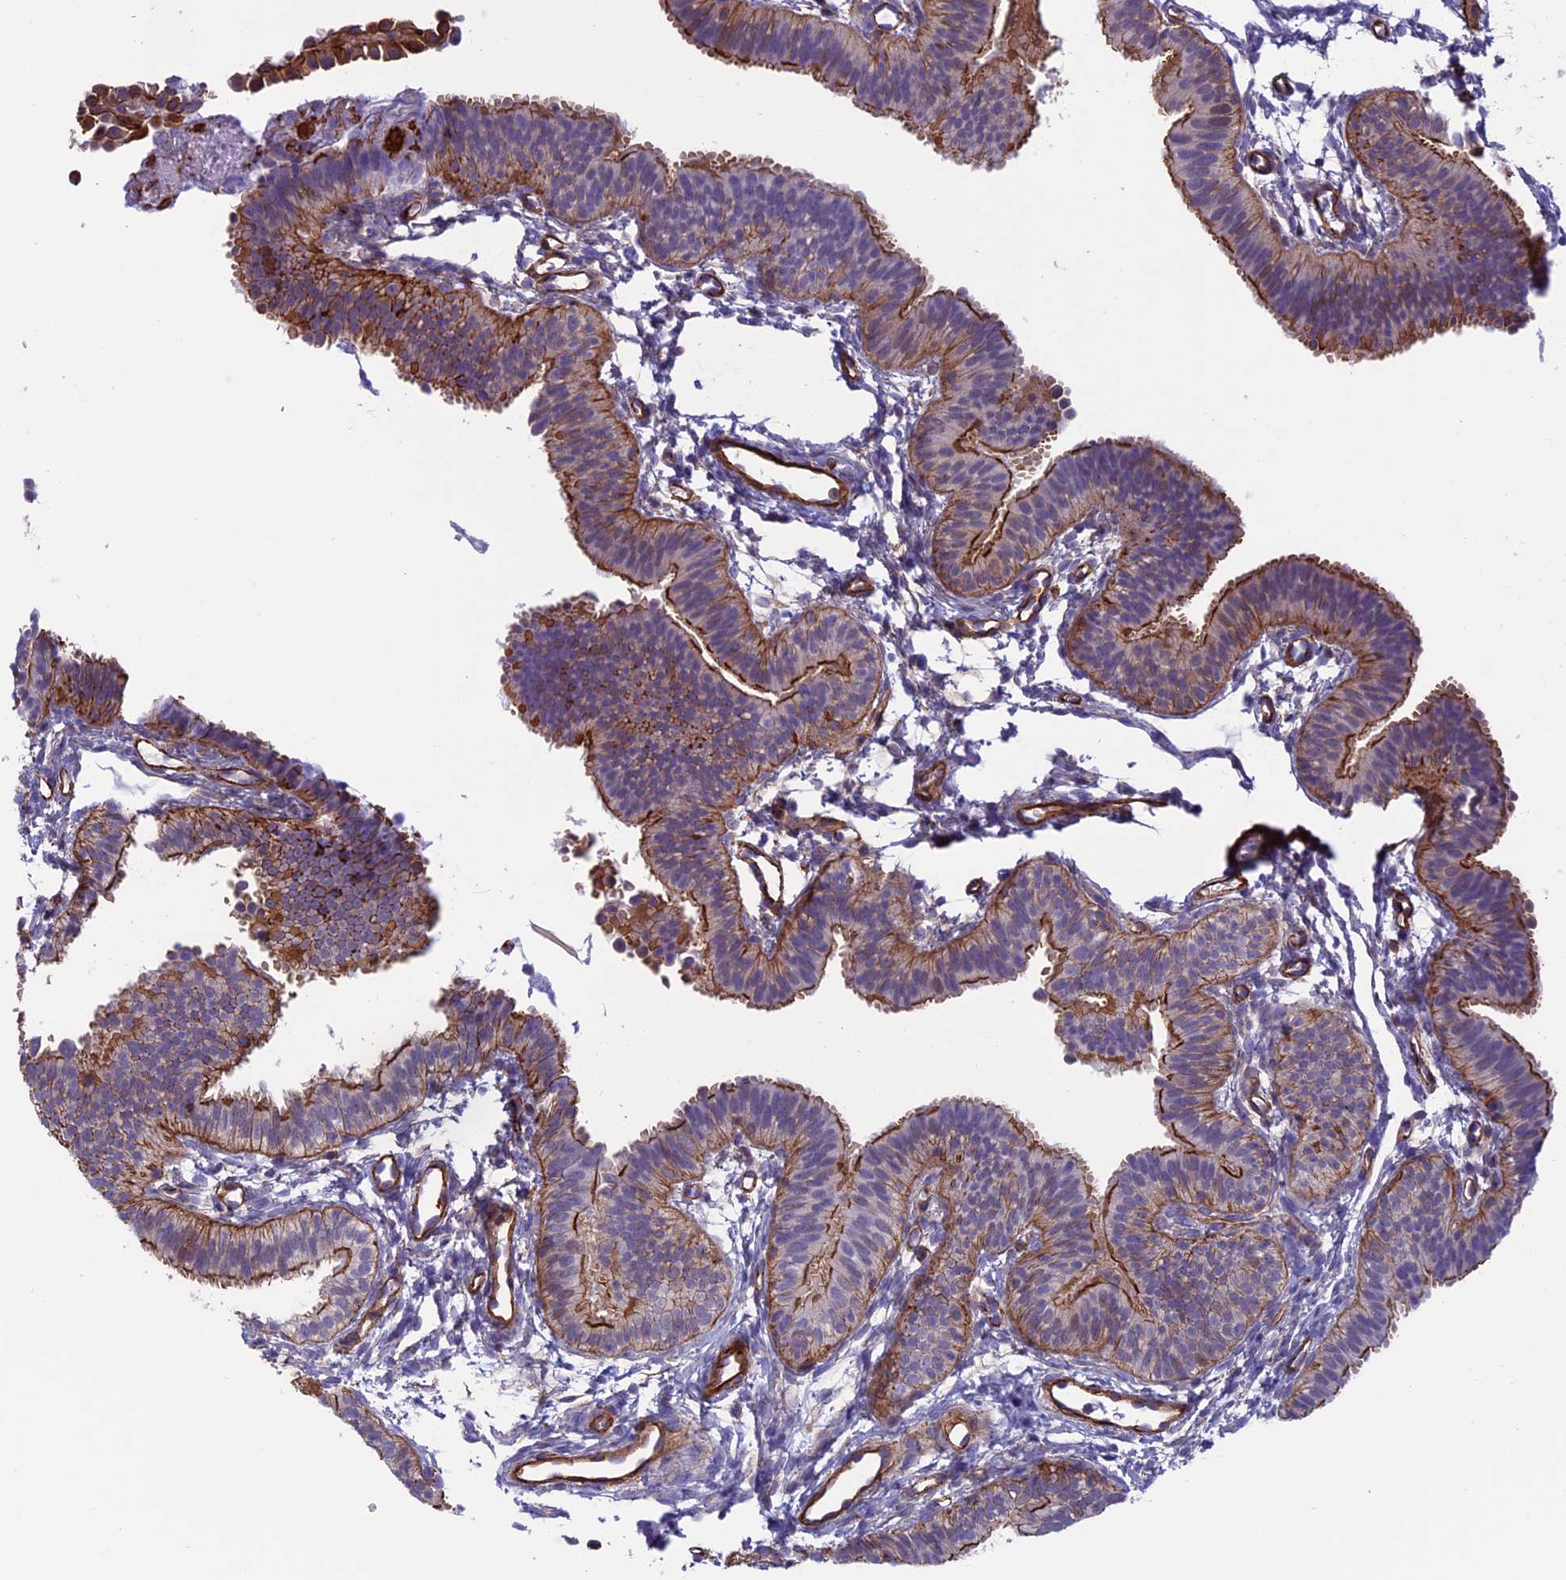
{"staining": {"intensity": "strong", "quantity": "25%-75%", "location": "cytoplasmic/membranous"}, "tissue": "fallopian tube", "cell_type": "Glandular cells", "image_type": "normal", "snomed": [{"axis": "morphology", "description": "Normal tissue, NOS"}, {"axis": "topography", "description": "Fallopian tube"}], "caption": "Normal fallopian tube demonstrates strong cytoplasmic/membranous positivity in about 25%-75% of glandular cells, visualized by immunohistochemistry.", "gene": "ANGPTL2", "patient": {"sex": "female", "age": 35}}